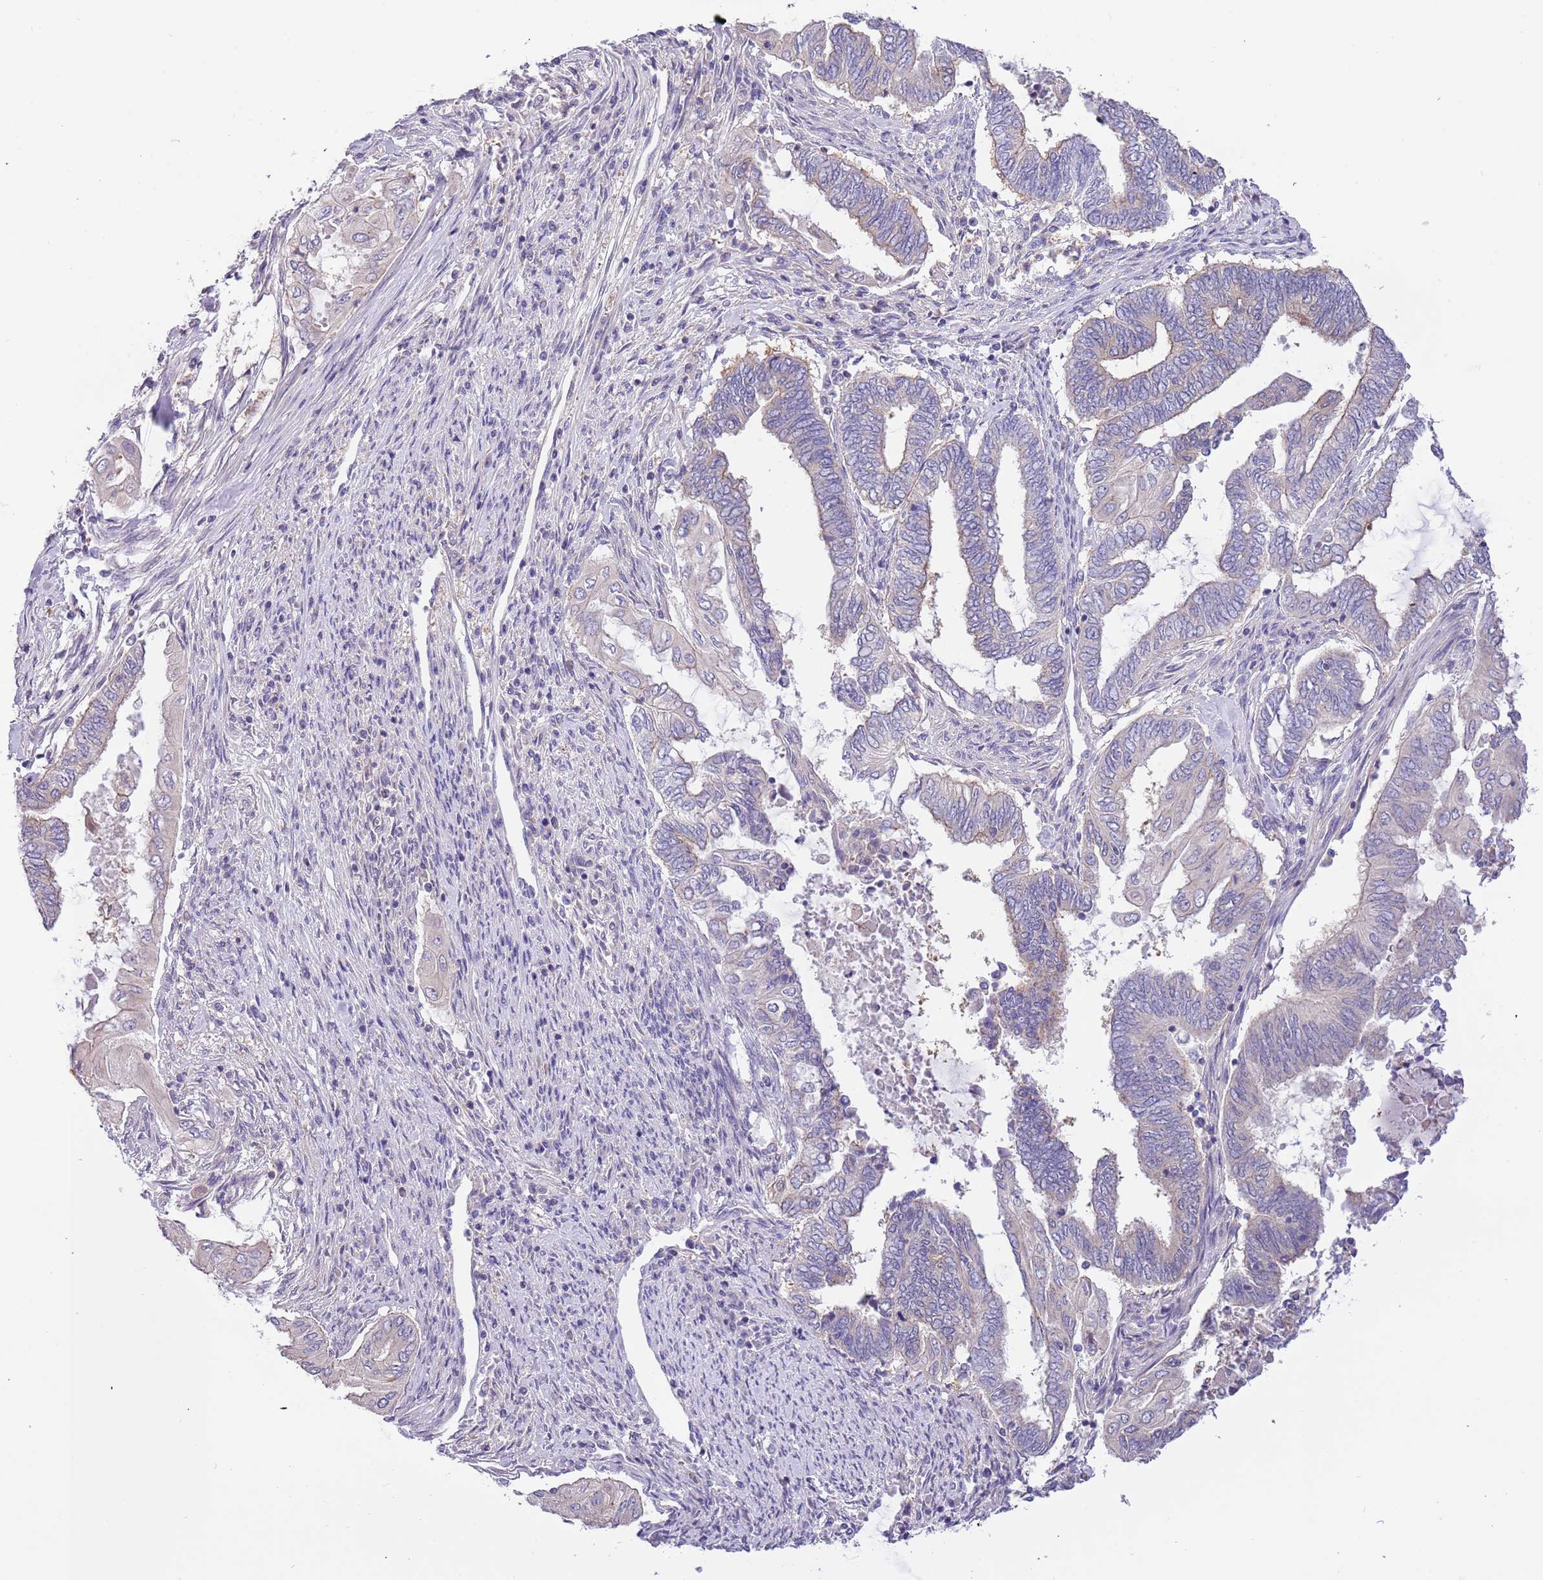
{"staining": {"intensity": "negative", "quantity": "none", "location": "none"}, "tissue": "endometrial cancer", "cell_type": "Tumor cells", "image_type": "cancer", "snomed": [{"axis": "morphology", "description": "Adenocarcinoma, NOS"}, {"axis": "topography", "description": "Uterus"}, {"axis": "topography", "description": "Endometrium"}], "caption": "Endometrial cancer (adenocarcinoma) was stained to show a protein in brown. There is no significant expression in tumor cells. Brightfield microscopy of immunohistochemistry (IHC) stained with DAB (brown) and hematoxylin (blue), captured at high magnification.", "gene": "STIP1", "patient": {"sex": "female", "age": 70}}